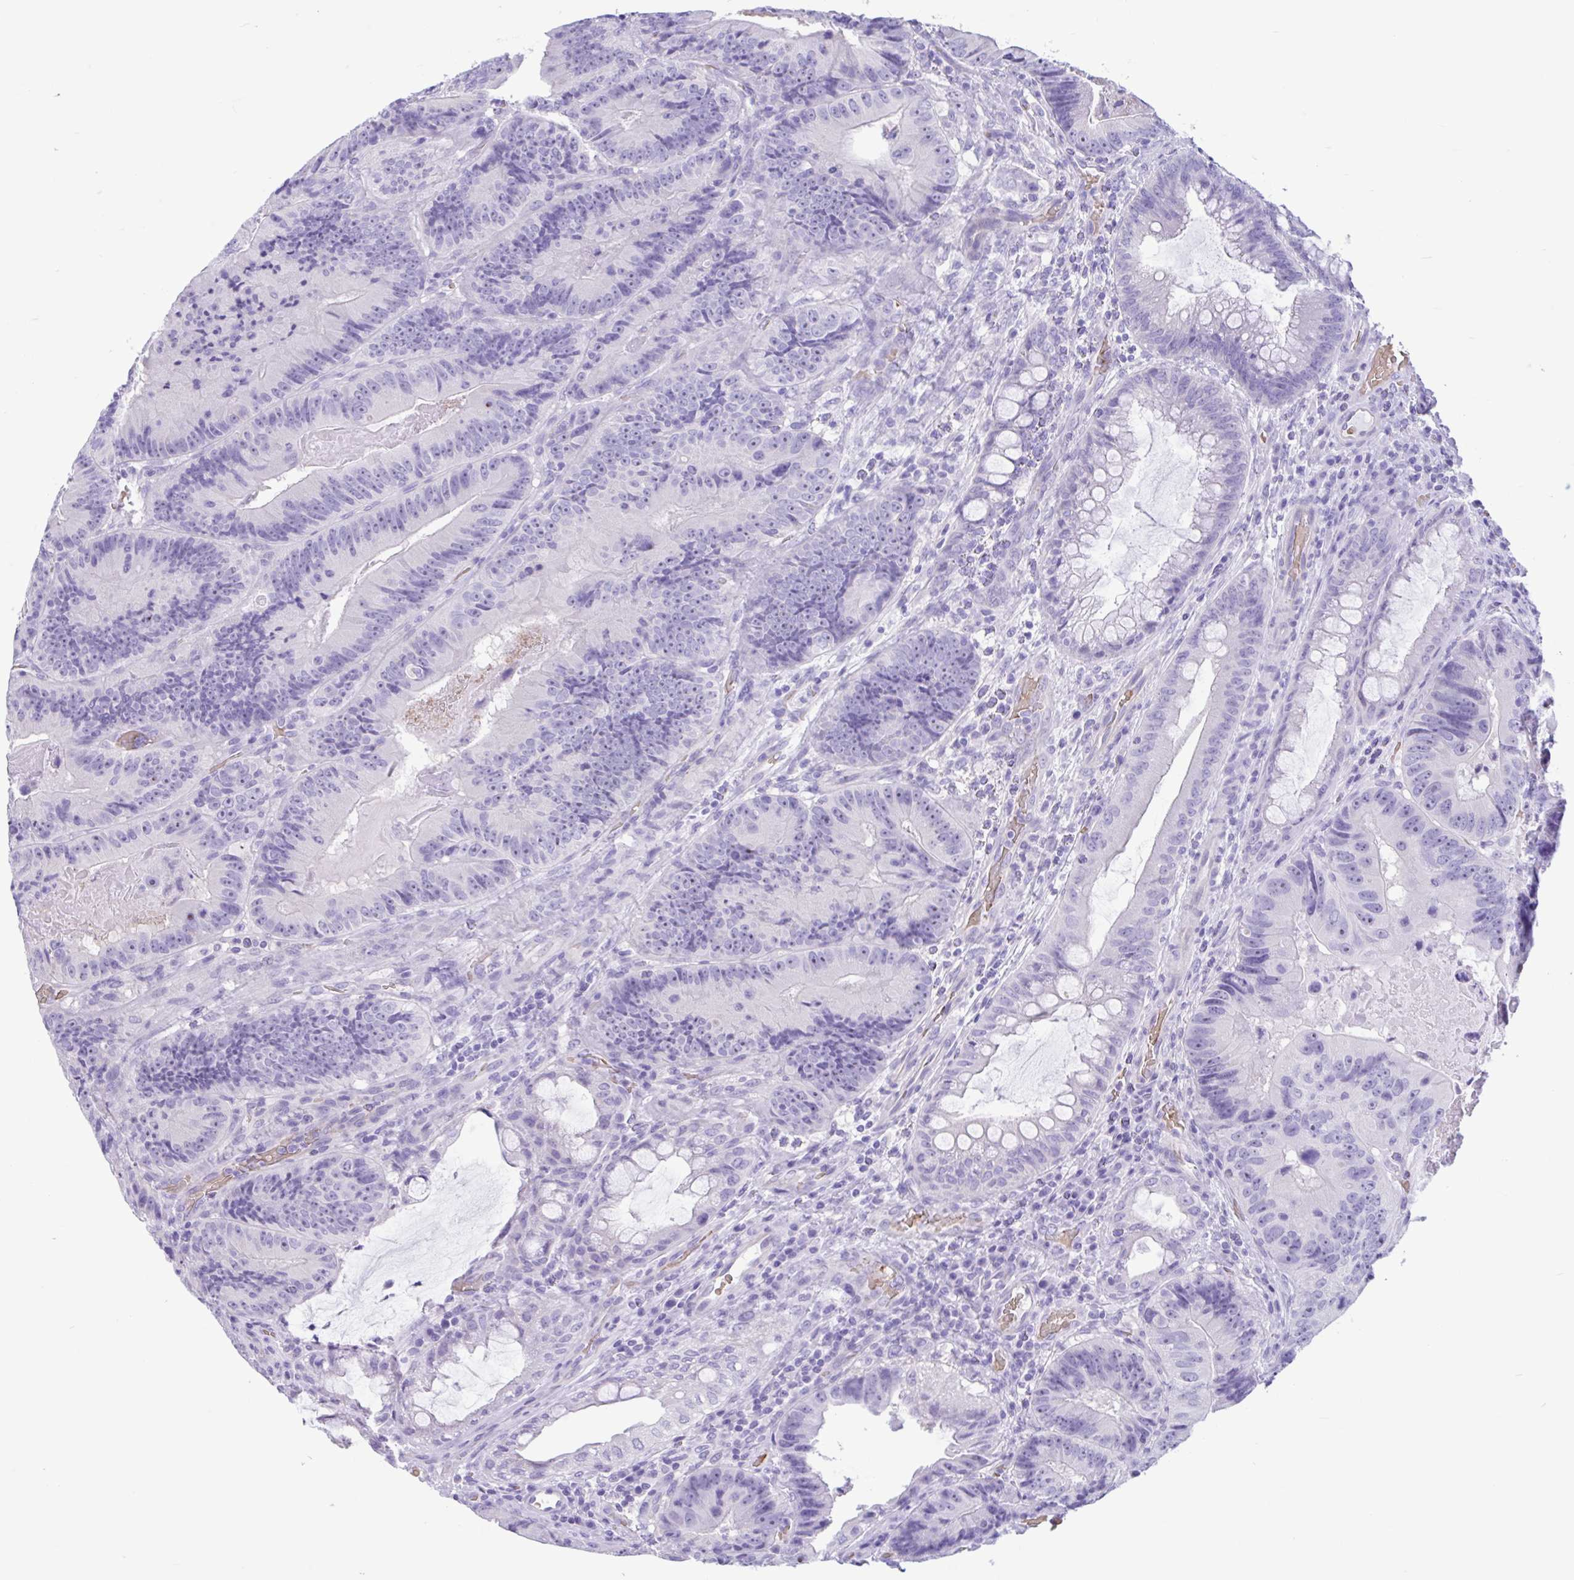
{"staining": {"intensity": "negative", "quantity": "none", "location": "none"}, "tissue": "colorectal cancer", "cell_type": "Tumor cells", "image_type": "cancer", "snomed": [{"axis": "morphology", "description": "Adenocarcinoma, NOS"}, {"axis": "topography", "description": "Colon"}], "caption": "Micrograph shows no protein positivity in tumor cells of colorectal adenocarcinoma tissue. Nuclei are stained in blue.", "gene": "TMEM79", "patient": {"sex": "female", "age": 86}}